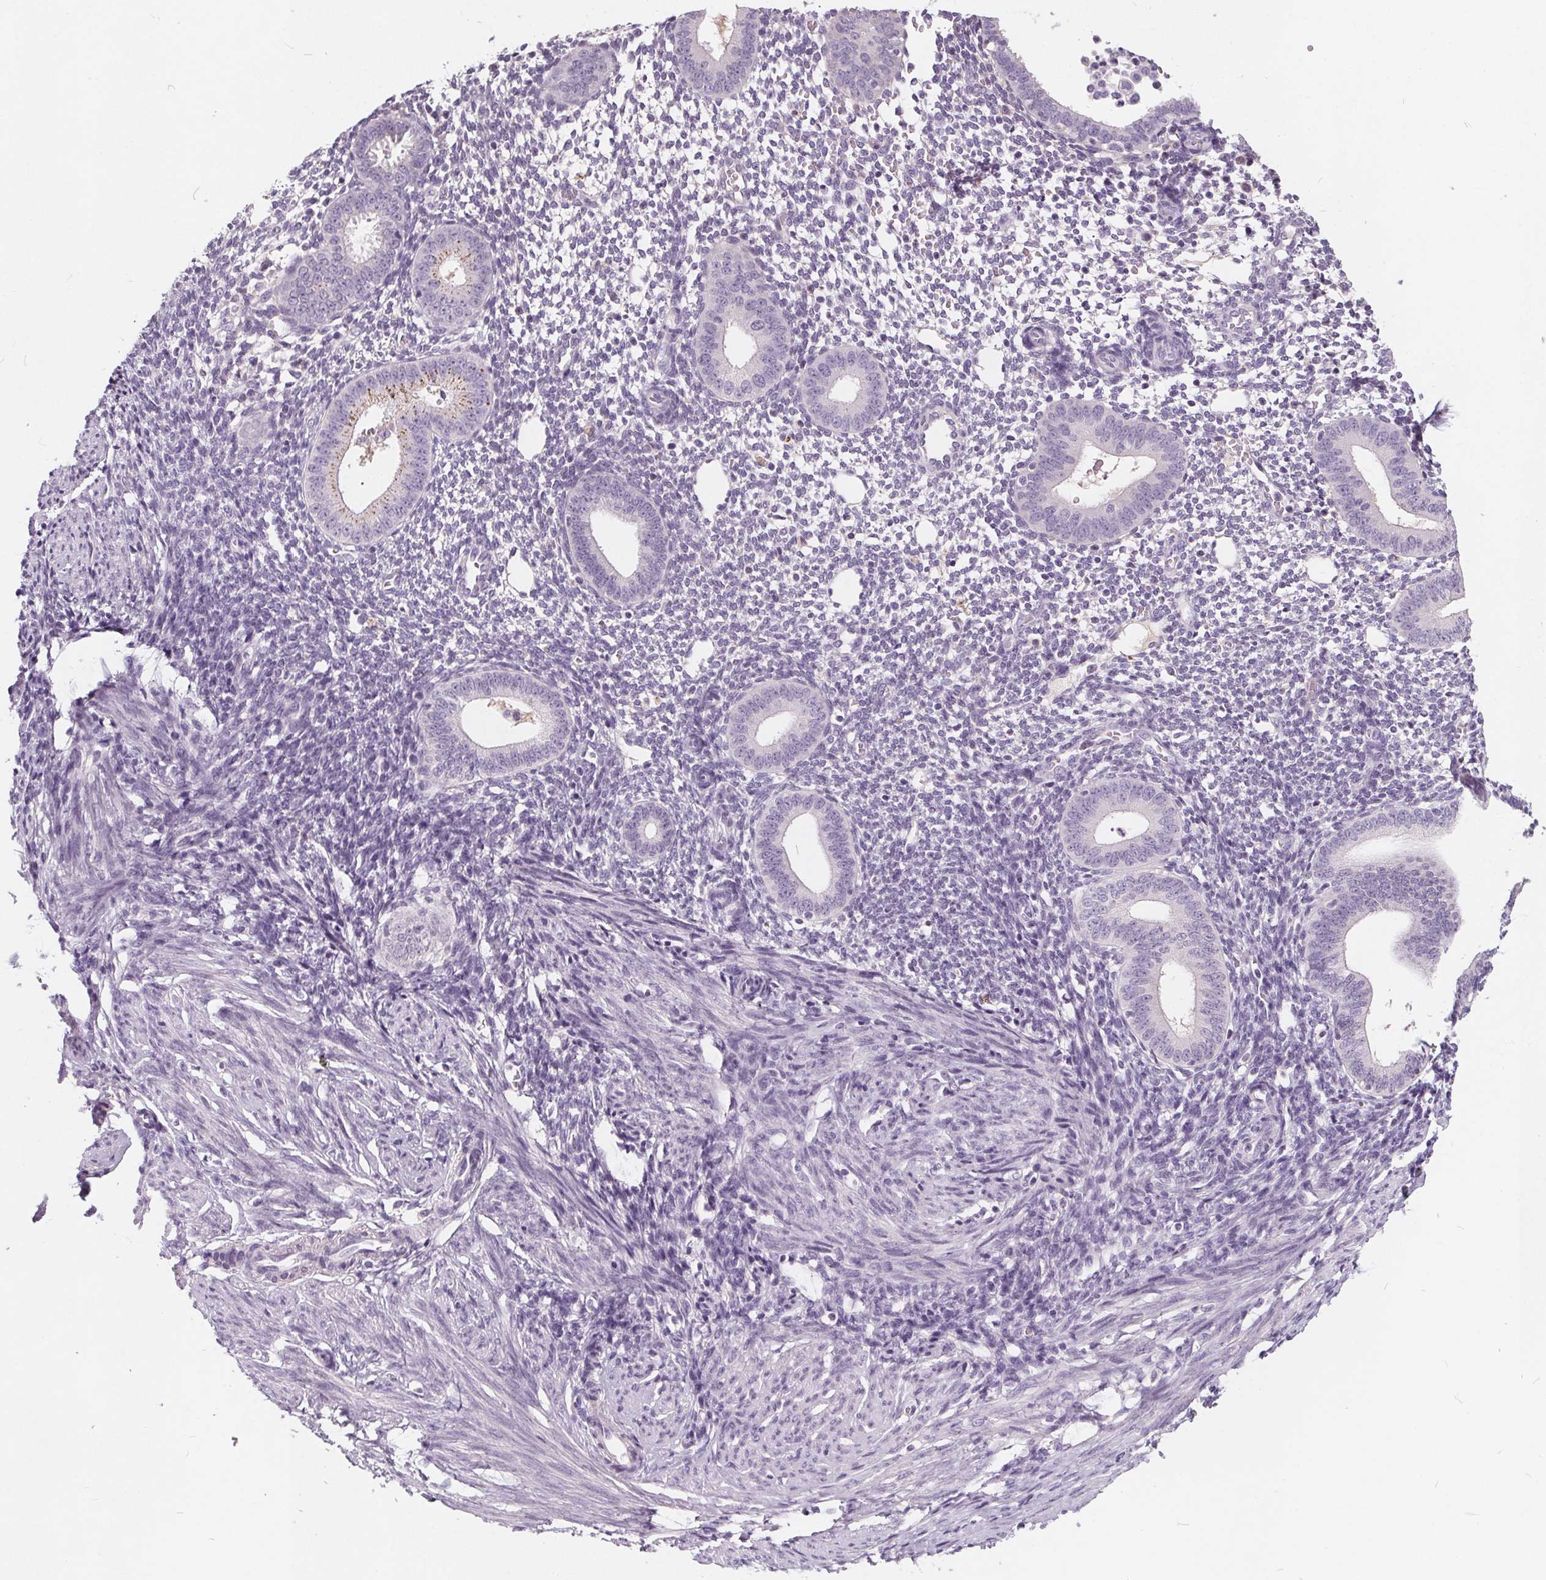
{"staining": {"intensity": "negative", "quantity": "none", "location": "none"}, "tissue": "endometrium", "cell_type": "Cells in endometrial stroma", "image_type": "normal", "snomed": [{"axis": "morphology", "description": "Normal tissue, NOS"}, {"axis": "topography", "description": "Endometrium"}], "caption": "Immunohistochemistry histopathology image of unremarkable endometrium: human endometrium stained with DAB demonstrates no significant protein positivity in cells in endometrial stroma.", "gene": "PLA2G2E", "patient": {"sex": "female", "age": 40}}